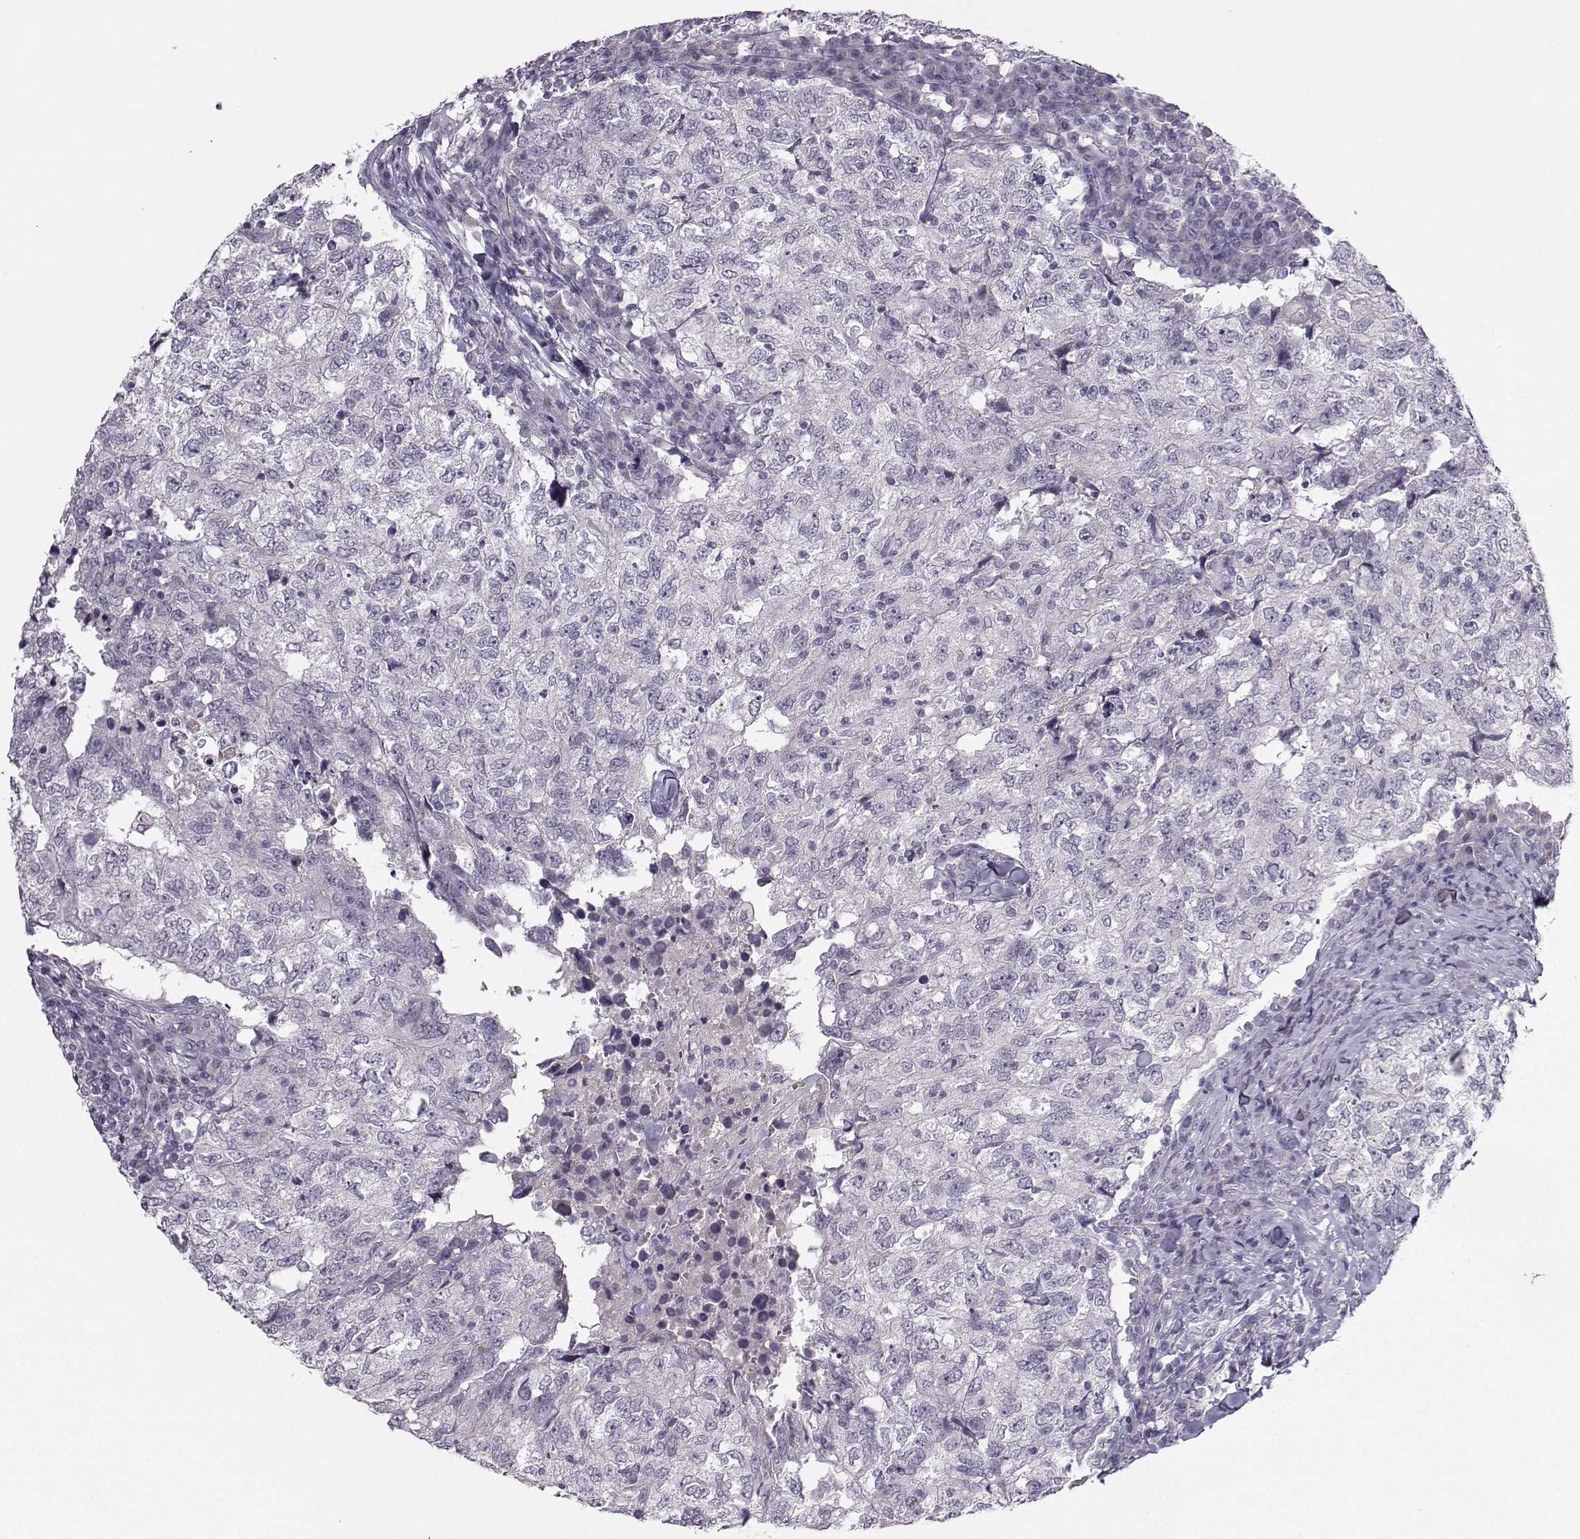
{"staining": {"intensity": "negative", "quantity": "none", "location": "none"}, "tissue": "breast cancer", "cell_type": "Tumor cells", "image_type": "cancer", "snomed": [{"axis": "morphology", "description": "Duct carcinoma"}, {"axis": "topography", "description": "Breast"}], "caption": "Tumor cells are negative for brown protein staining in breast cancer. (DAB (3,3'-diaminobenzidine) immunohistochemistry (IHC) visualized using brightfield microscopy, high magnification).", "gene": "LIN28A", "patient": {"sex": "female", "age": 30}}